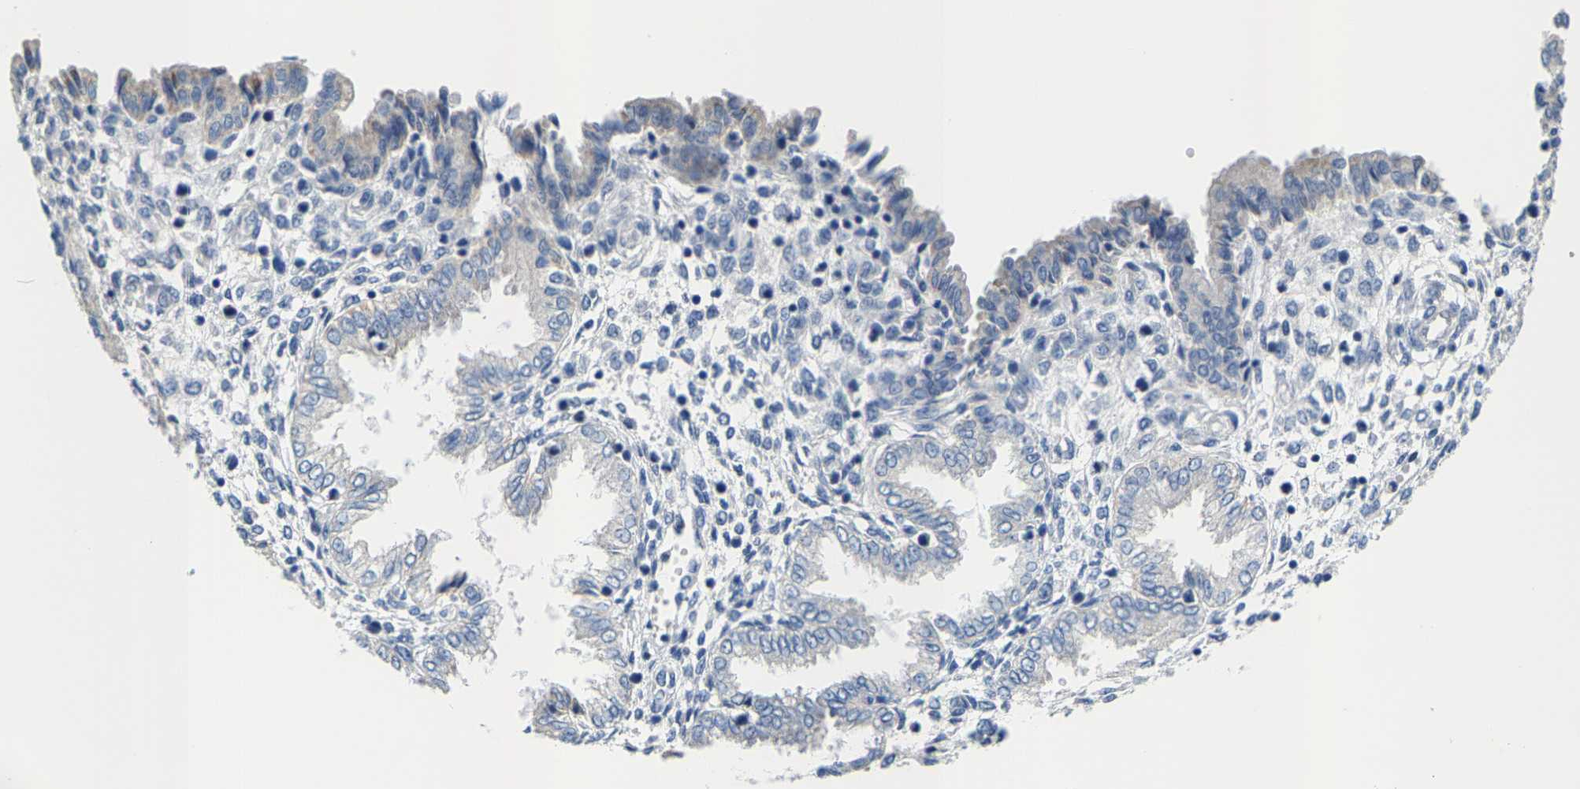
{"staining": {"intensity": "negative", "quantity": "none", "location": "none"}, "tissue": "endometrium", "cell_type": "Cells in endometrial stroma", "image_type": "normal", "snomed": [{"axis": "morphology", "description": "Normal tissue, NOS"}, {"axis": "topography", "description": "Endometrium"}], "caption": "Immunohistochemistry (IHC) of normal endometrium demonstrates no expression in cells in endometrial stroma. (IHC, brightfield microscopy, high magnification).", "gene": "KLHL1", "patient": {"sex": "female", "age": 33}}